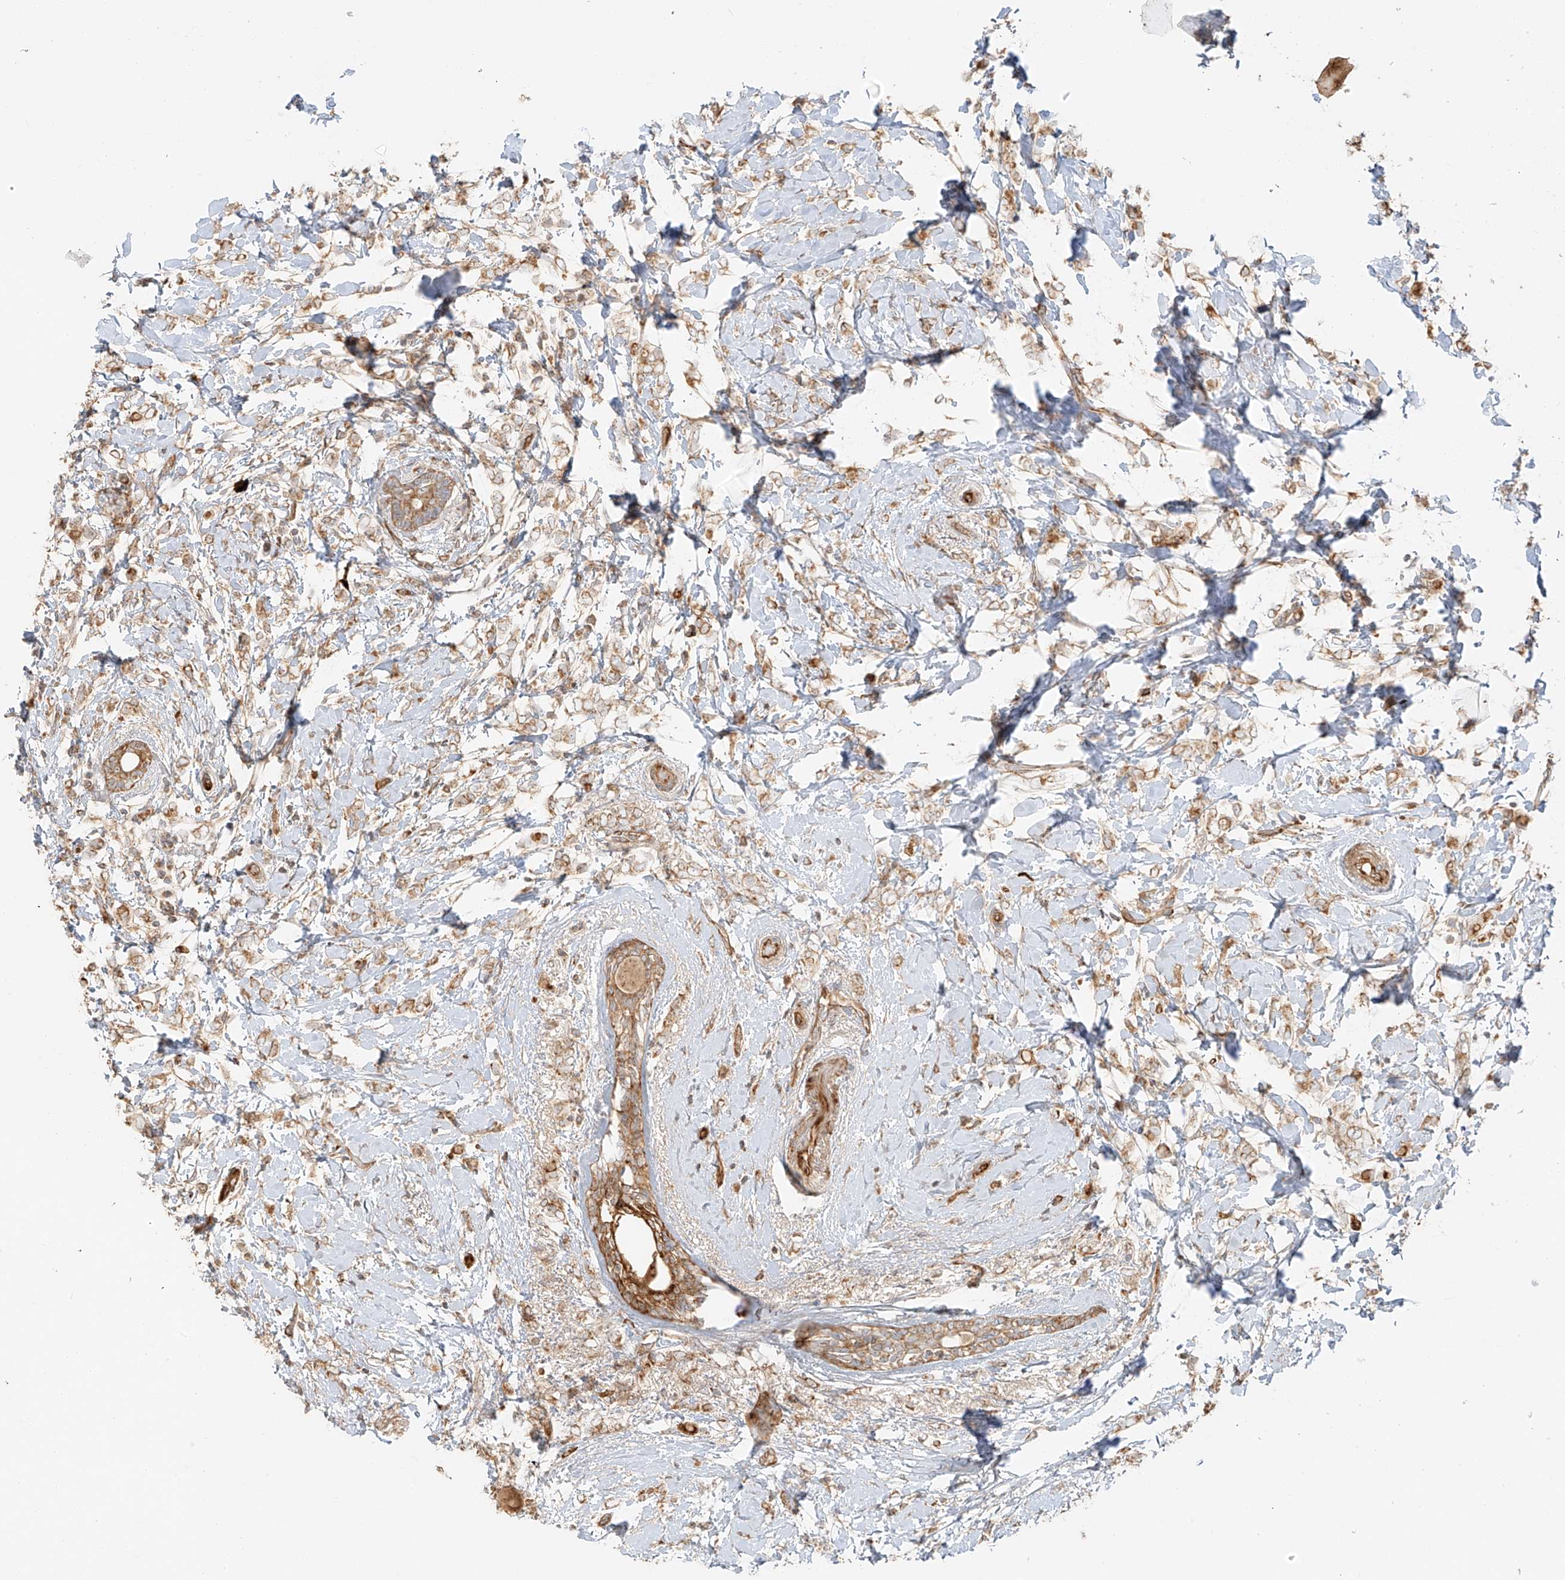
{"staining": {"intensity": "moderate", "quantity": ">75%", "location": "cytoplasmic/membranous"}, "tissue": "breast cancer", "cell_type": "Tumor cells", "image_type": "cancer", "snomed": [{"axis": "morphology", "description": "Normal tissue, NOS"}, {"axis": "morphology", "description": "Lobular carcinoma"}, {"axis": "topography", "description": "Breast"}], "caption": "About >75% of tumor cells in human breast cancer display moderate cytoplasmic/membranous protein expression as visualized by brown immunohistochemical staining.", "gene": "MIPEP", "patient": {"sex": "female", "age": 47}}